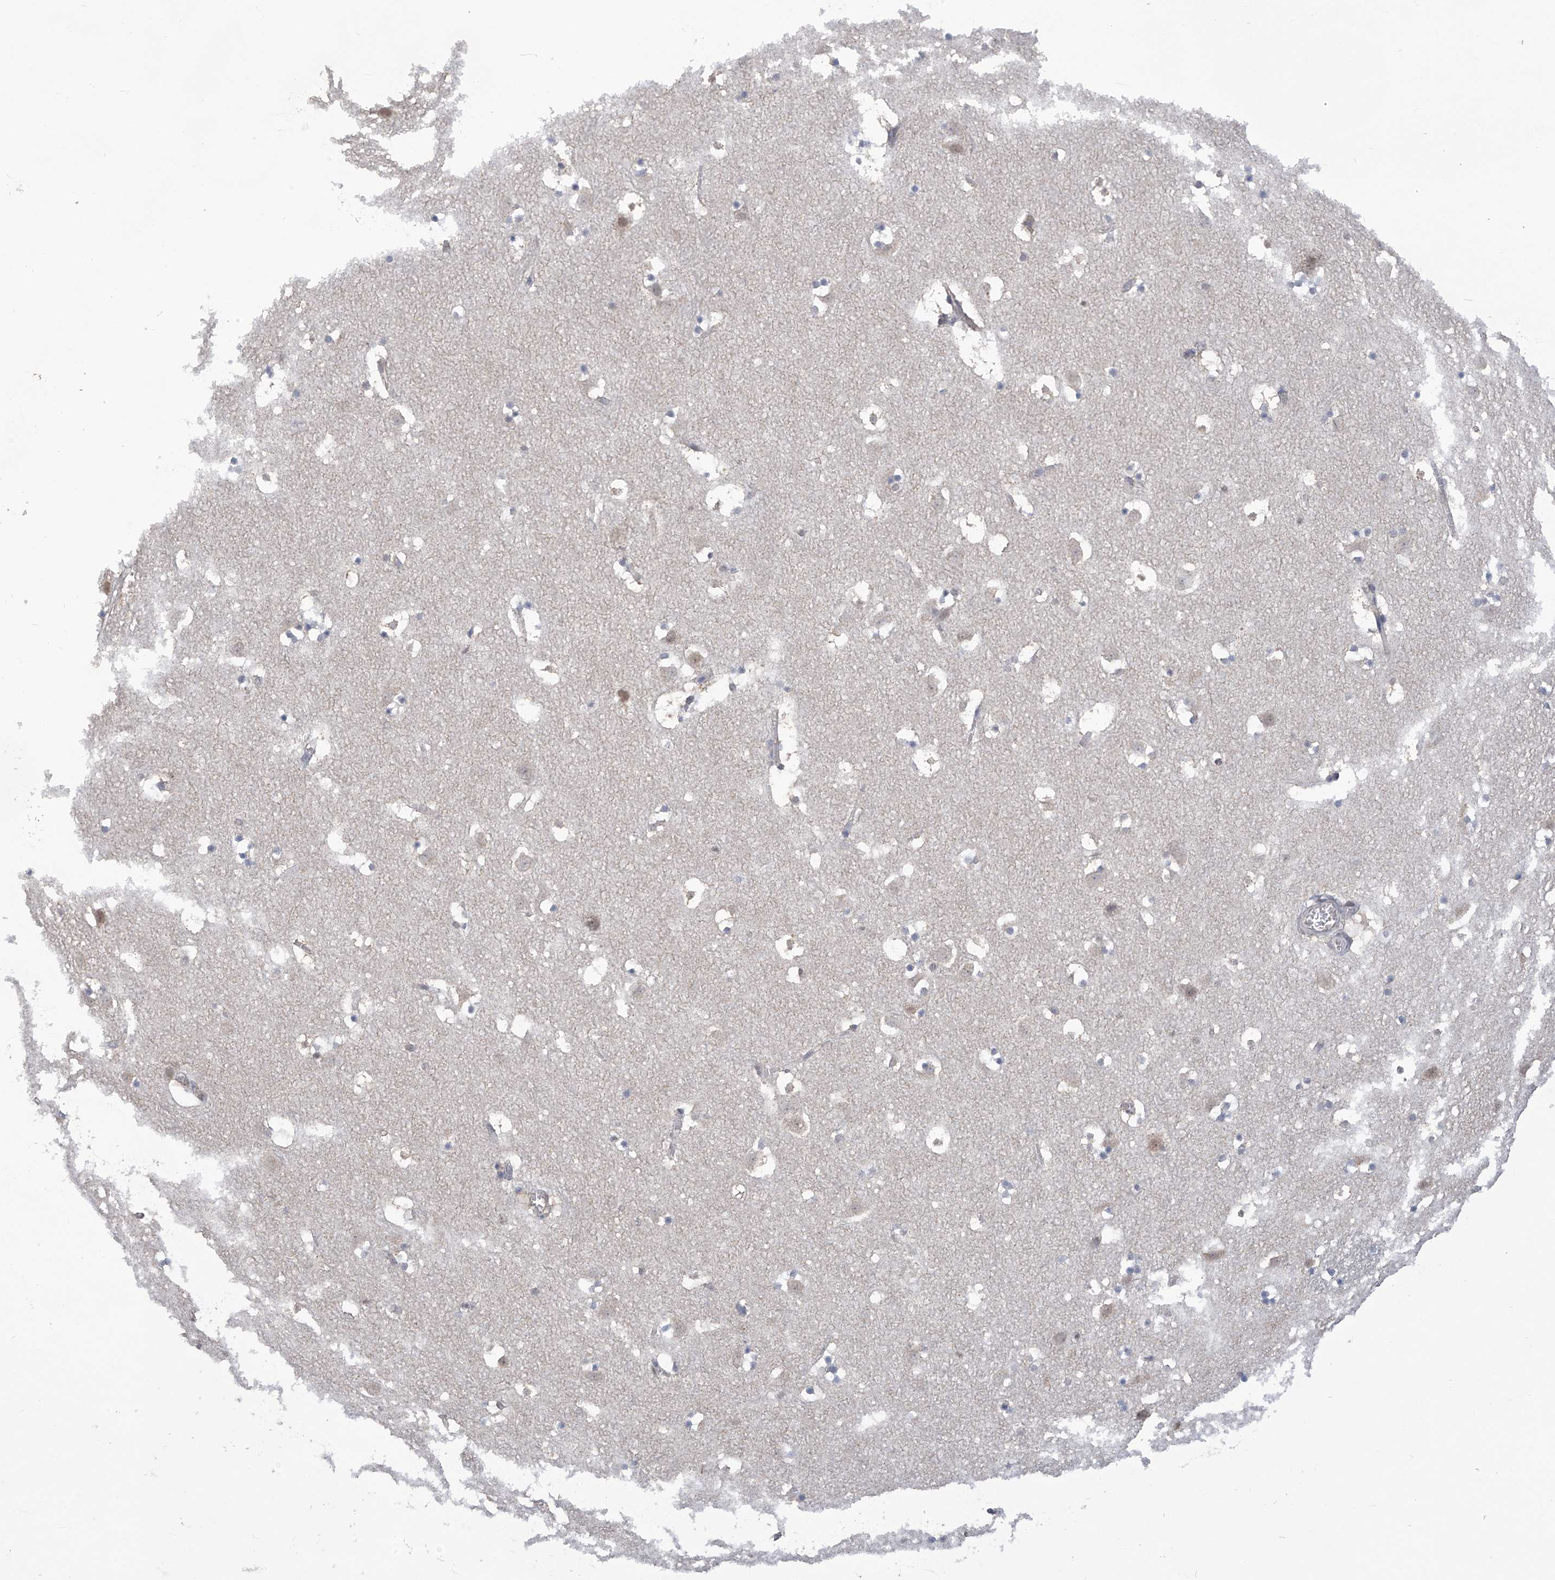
{"staining": {"intensity": "weak", "quantity": "<25%", "location": "cytoplasmic/membranous"}, "tissue": "caudate", "cell_type": "Glial cells", "image_type": "normal", "snomed": [{"axis": "morphology", "description": "Normal tissue, NOS"}, {"axis": "topography", "description": "Lateral ventricle wall"}], "caption": "The immunohistochemistry image has no significant positivity in glial cells of caudate. Nuclei are stained in blue.", "gene": "KIAA1522", "patient": {"sex": "male", "age": 45}}